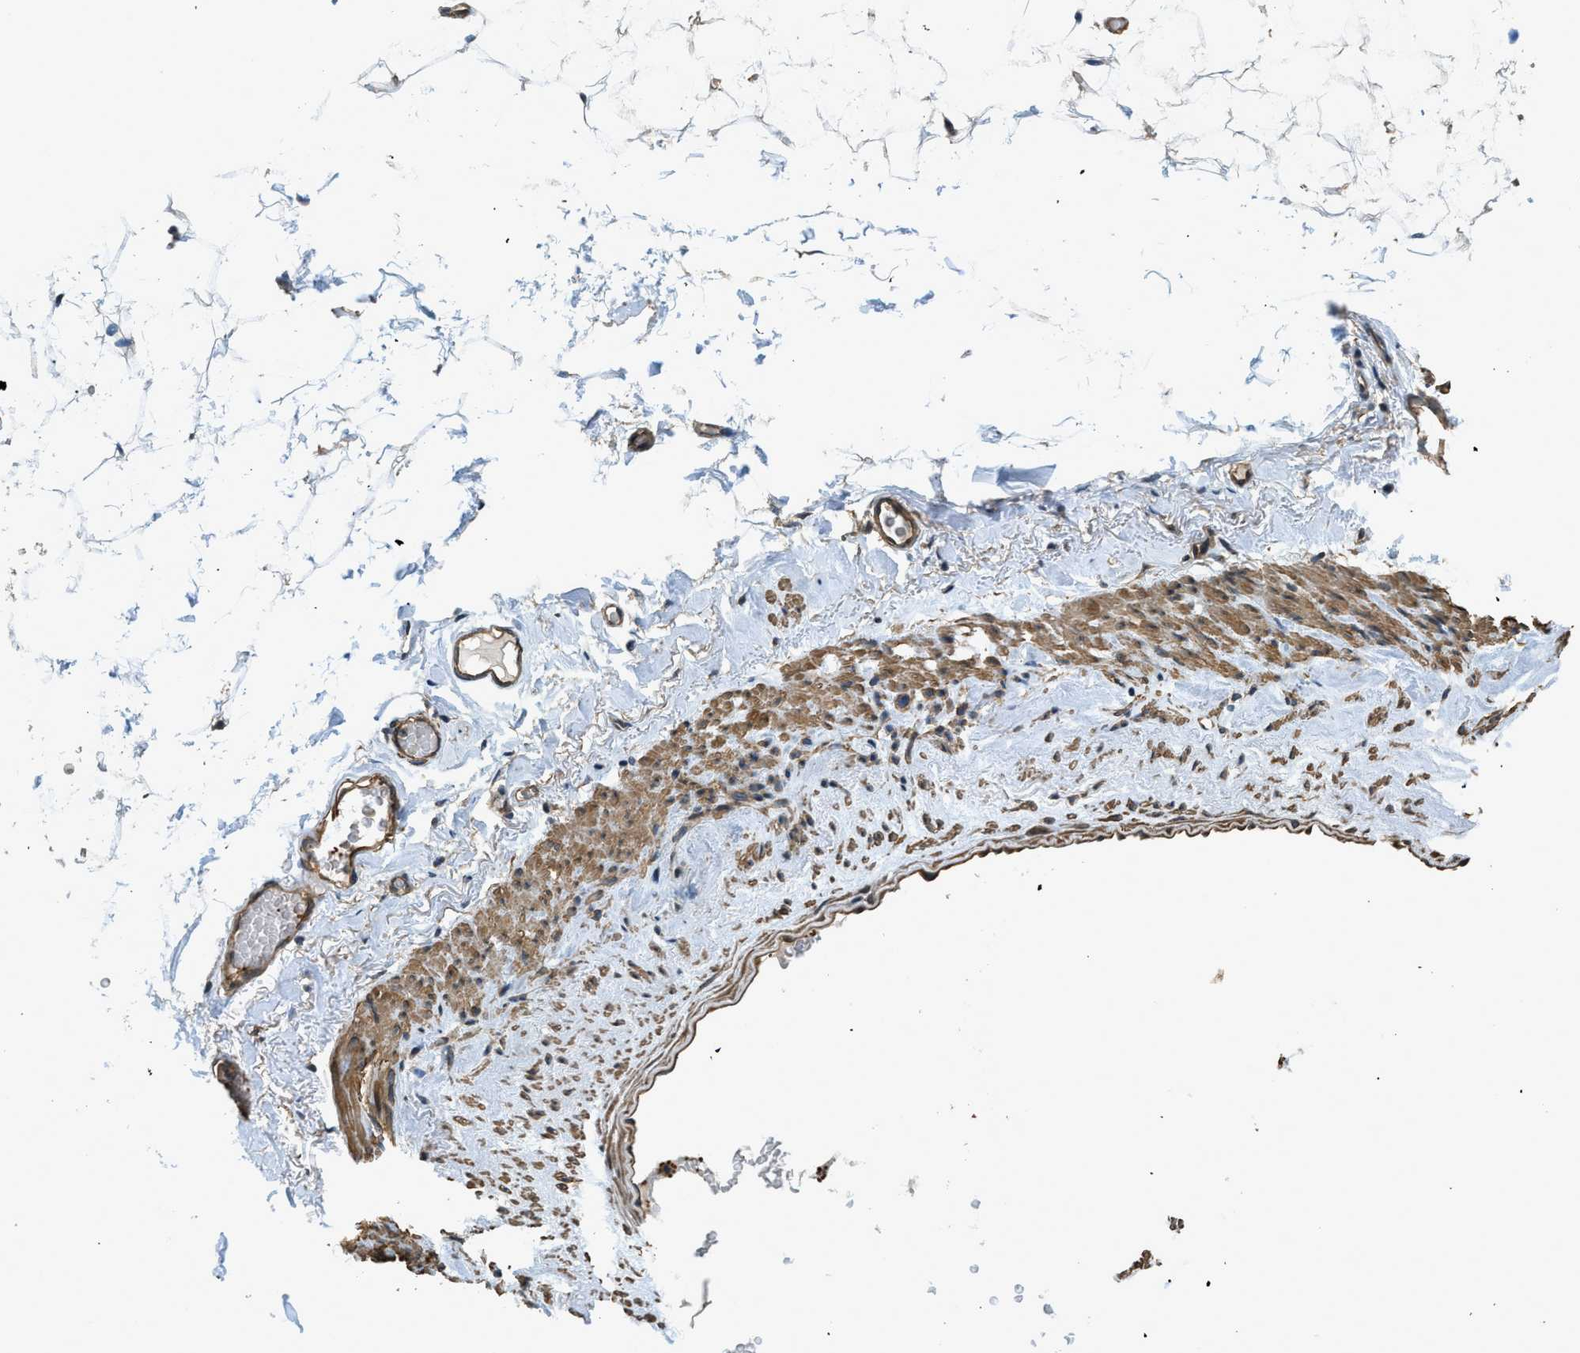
{"staining": {"intensity": "moderate", "quantity": ">75%", "location": "cytoplasmic/membranous"}, "tissue": "adipose tissue", "cell_type": "Adipocytes", "image_type": "normal", "snomed": [{"axis": "morphology", "description": "Normal tissue, NOS"}, {"axis": "topography", "description": "Breast"}, {"axis": "topography", "description": "Soft tissue"}], "caption": "Adipocytes exhibit medium levels of moderate cytoplasmic/membranous expression in about >75% of cells in unremarkable human adipose tissue. Immunohistochemistry (ihc) stains the protein of interest in brown and the nuclei are stained blue.", "gene": "CGN", "patient": {"sex": "female", "age": 75}}